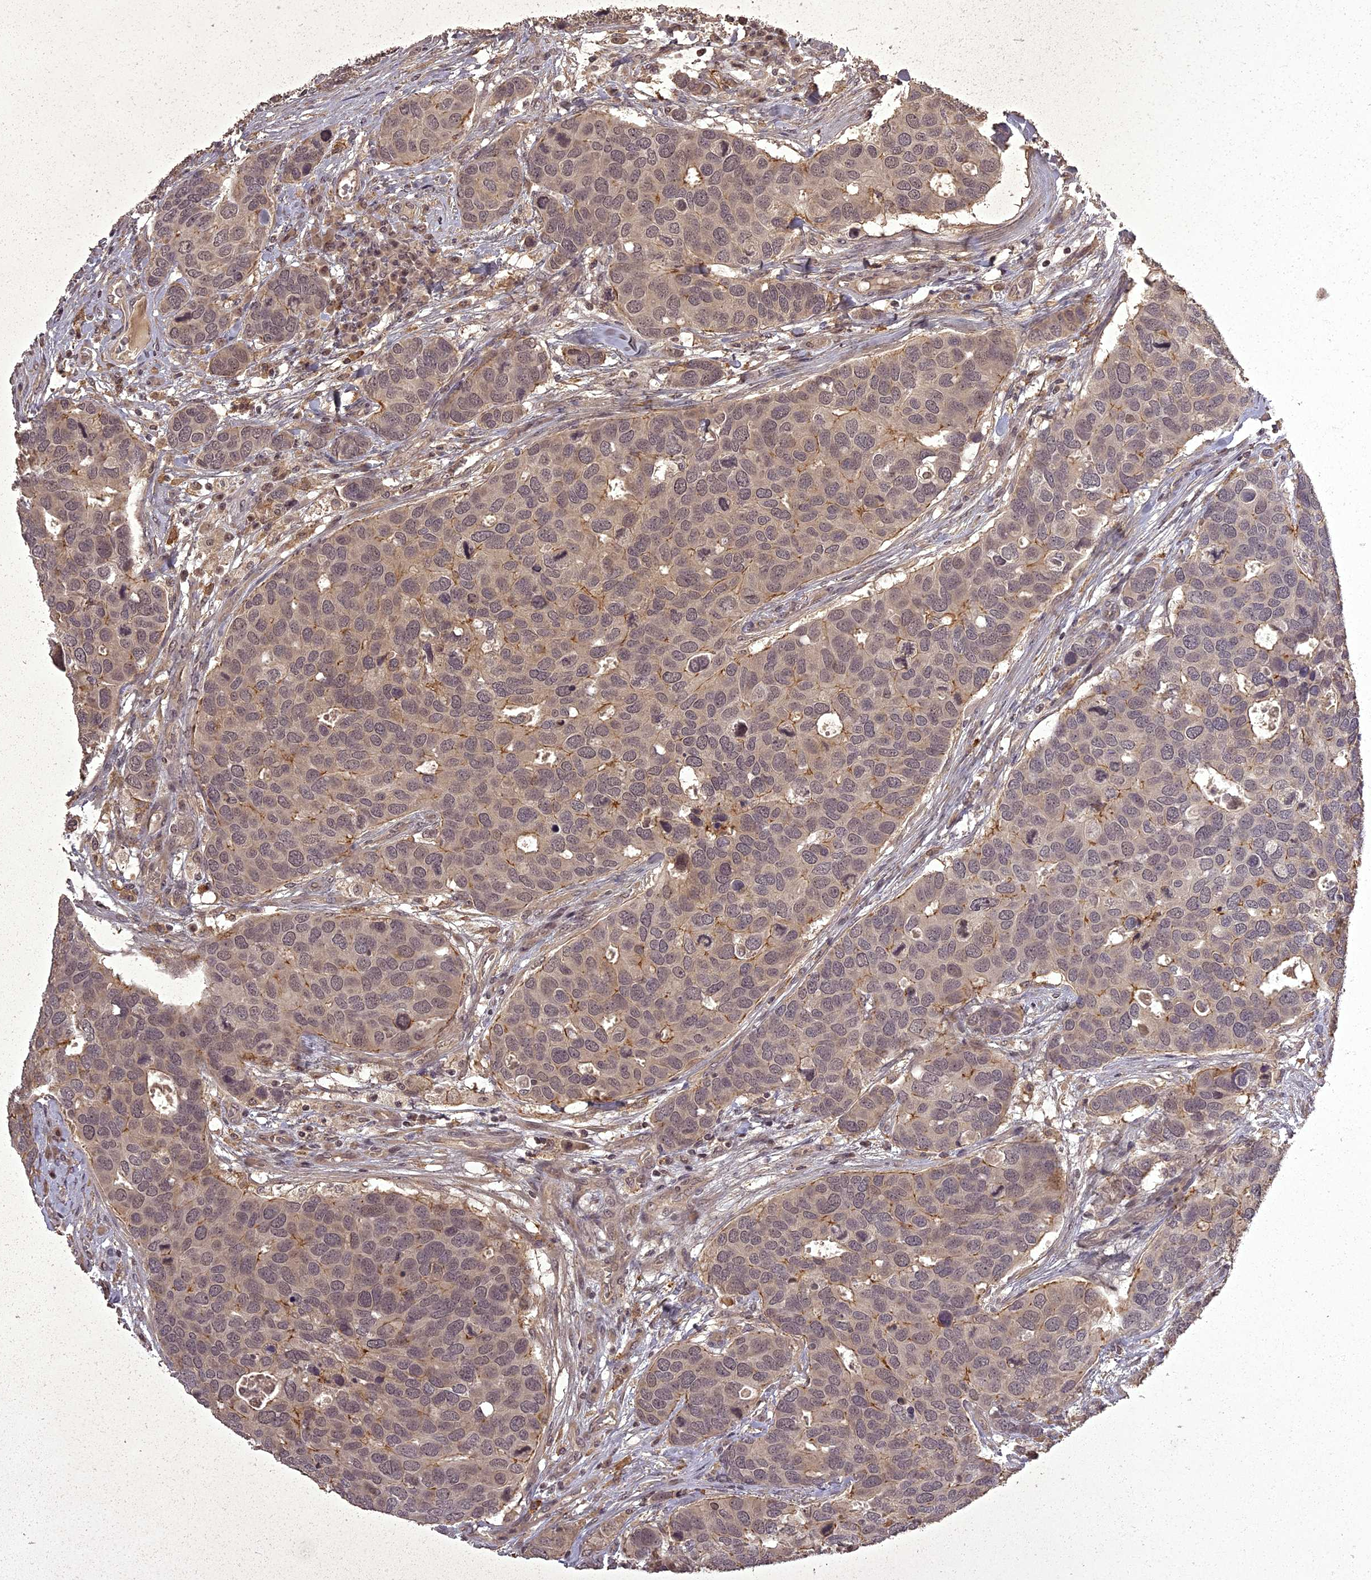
{"staining": {"intensity": "moderate", "quantity": "<25%", "location": "cytoplasmic/membranous"}, "tissue": "breast cancer", "cell_type": "Tumor cells", "image_type": "cancer", "snomed": [{"axis": "morphology", "description": "Duct carcinoma"}, {"axis": "topography", "description": "Breast"}], "caption": "Breast cancer (intraductal carcinoma) stained for a protein (brown) displays moderate cytoplasmic/membranous positive positivity in approximately <25% of tumor cells.", "gene": "ING5", "patient": {"sex": "female", "age": 83}}